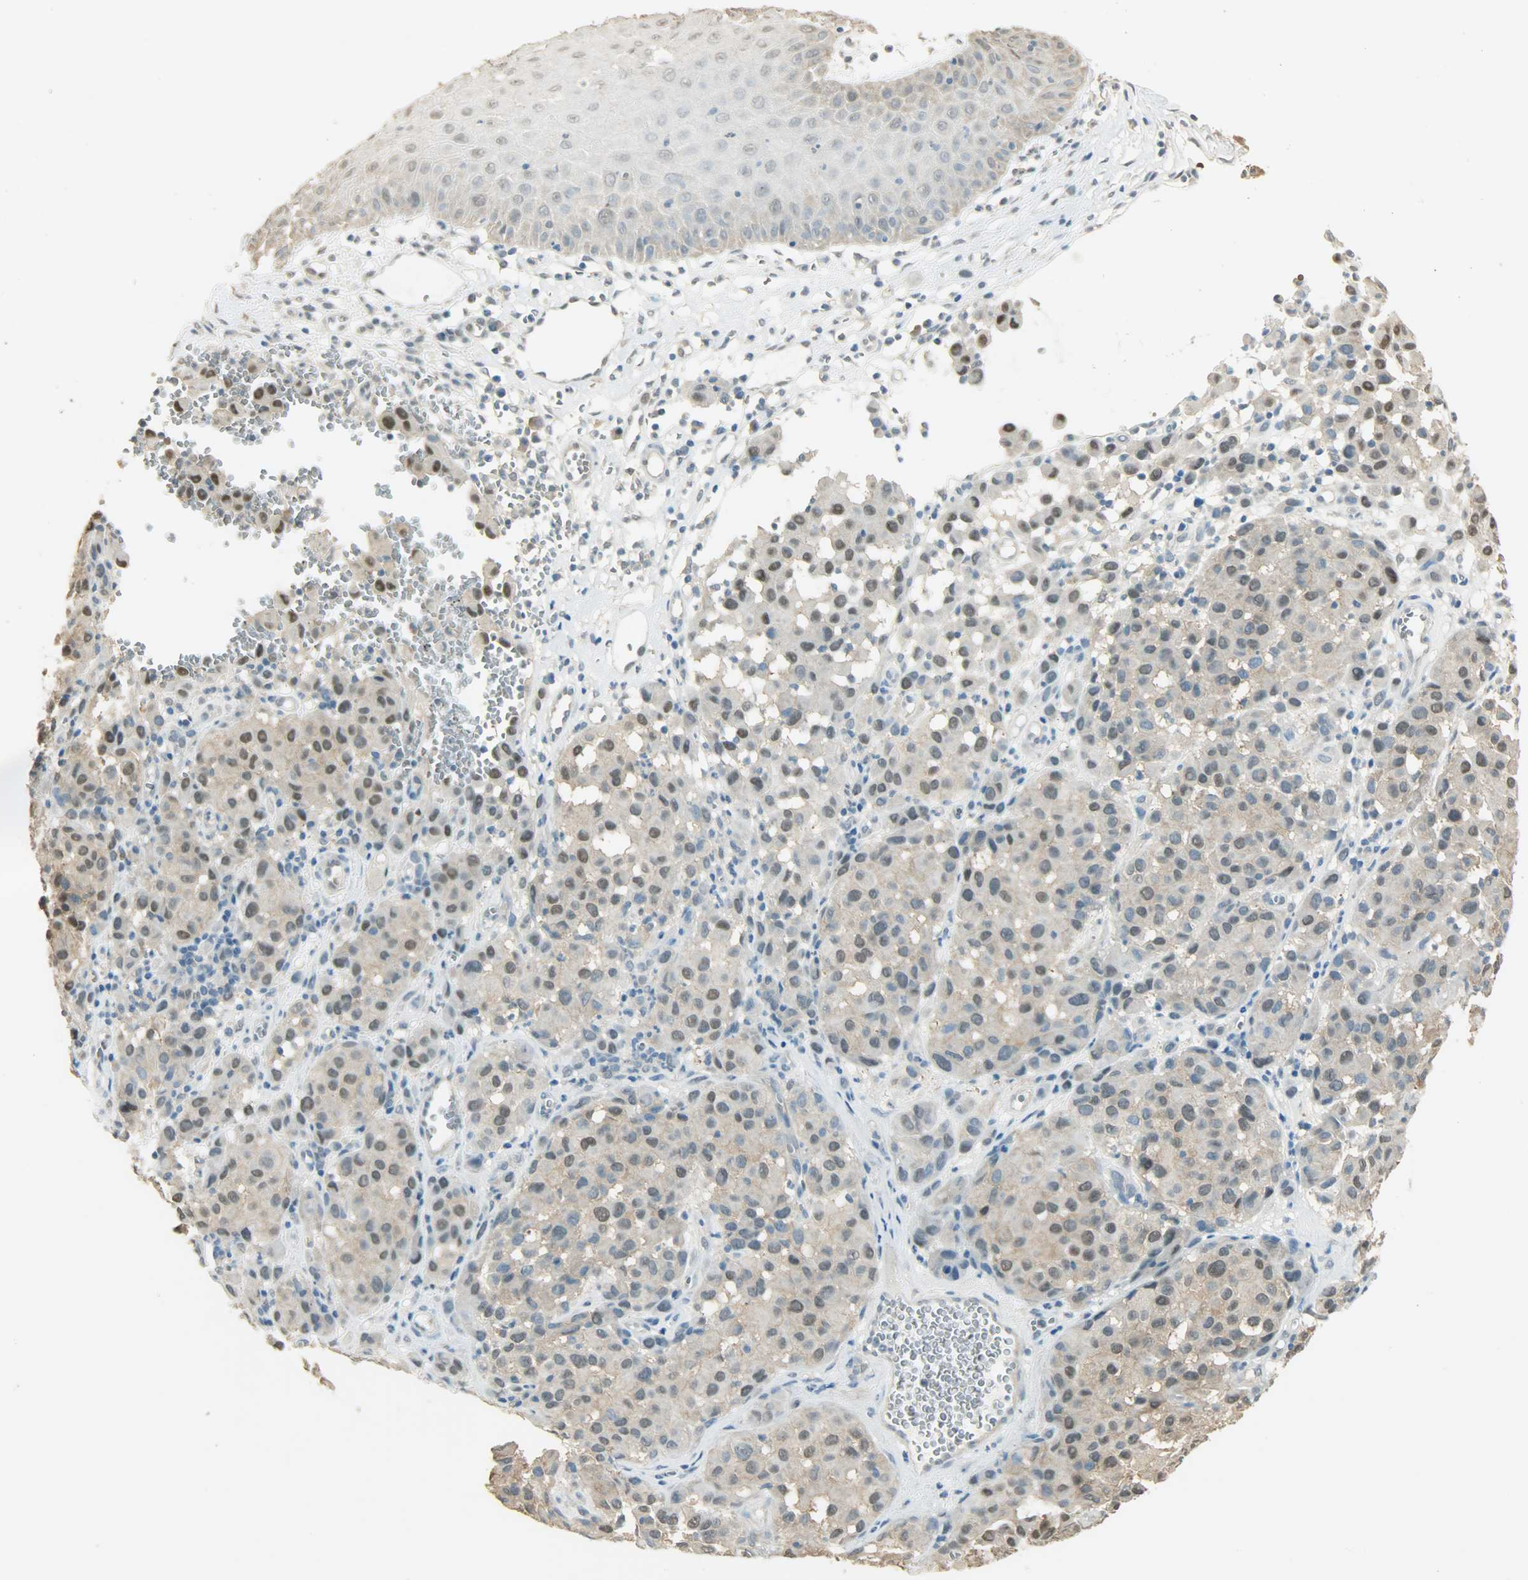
{"staining": {"intensity": "moderate", "quantity": ">75%", "location": "nuclear"}, "tissue": "melanoma", "cell_type": "Tumor cells", "image_type": "cancer", "snomed": [{"axis": "morphology", "description": "Malignant melanoma, NOS"}, {"axis": "topography", "description": "Skin"}], "caption": "A high-resolution histopathology image shows immunohistochemistry staining of malignant melanoma, which displays moderate nuclear staining in about >75% of tumor cells. (Stains: DAB in brown, nuclei in blue, Microscopy: brightfield microscopy at high magnification).", "gene": "PRMT5", "patient": {"sex": "female", "age": 21}}